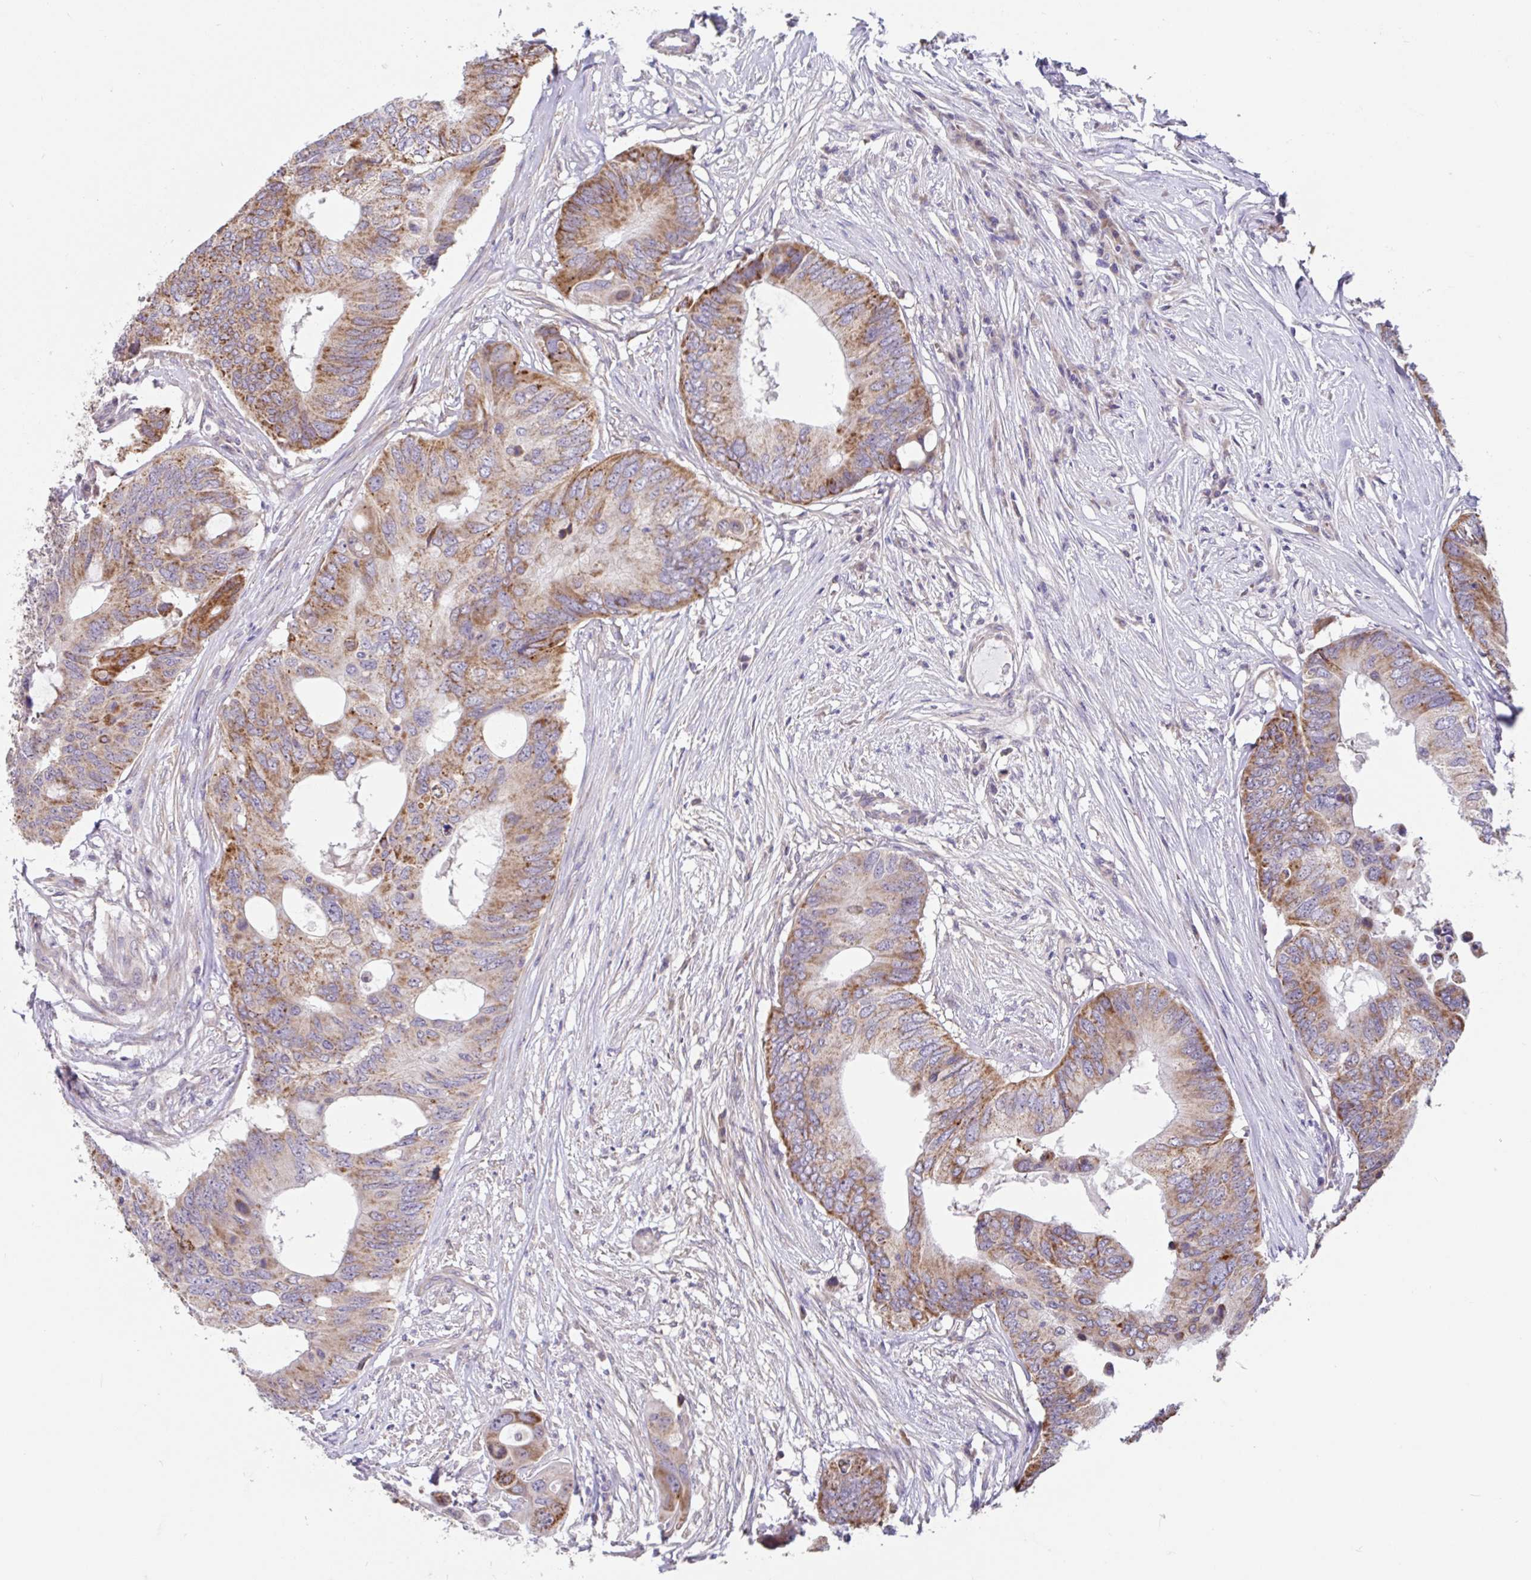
{"staining": {"intensity": "moderate", "quantity": ">75%", "location": "cytoplasmic/membranous"}, "tissue": "colorectal cancer", "cell_type": "Tumor cells", "image_type": "cancer", "snomed": [{"axis": "morphology", "description": "Adenocarcinoma, NOS"}, {"axis": "topography", "description": "Colon"}], "caption": "DAB immunohistochemical staining of human colorectal cancer shows moderate cytoplasmic/membranous protein staining in about >75% of tumor cells. (DAB IHC, brown staining for protein, blue staining for nuclei).", "gene": "NT5C1B", "patient": {"sex": "male", "age": 71}}